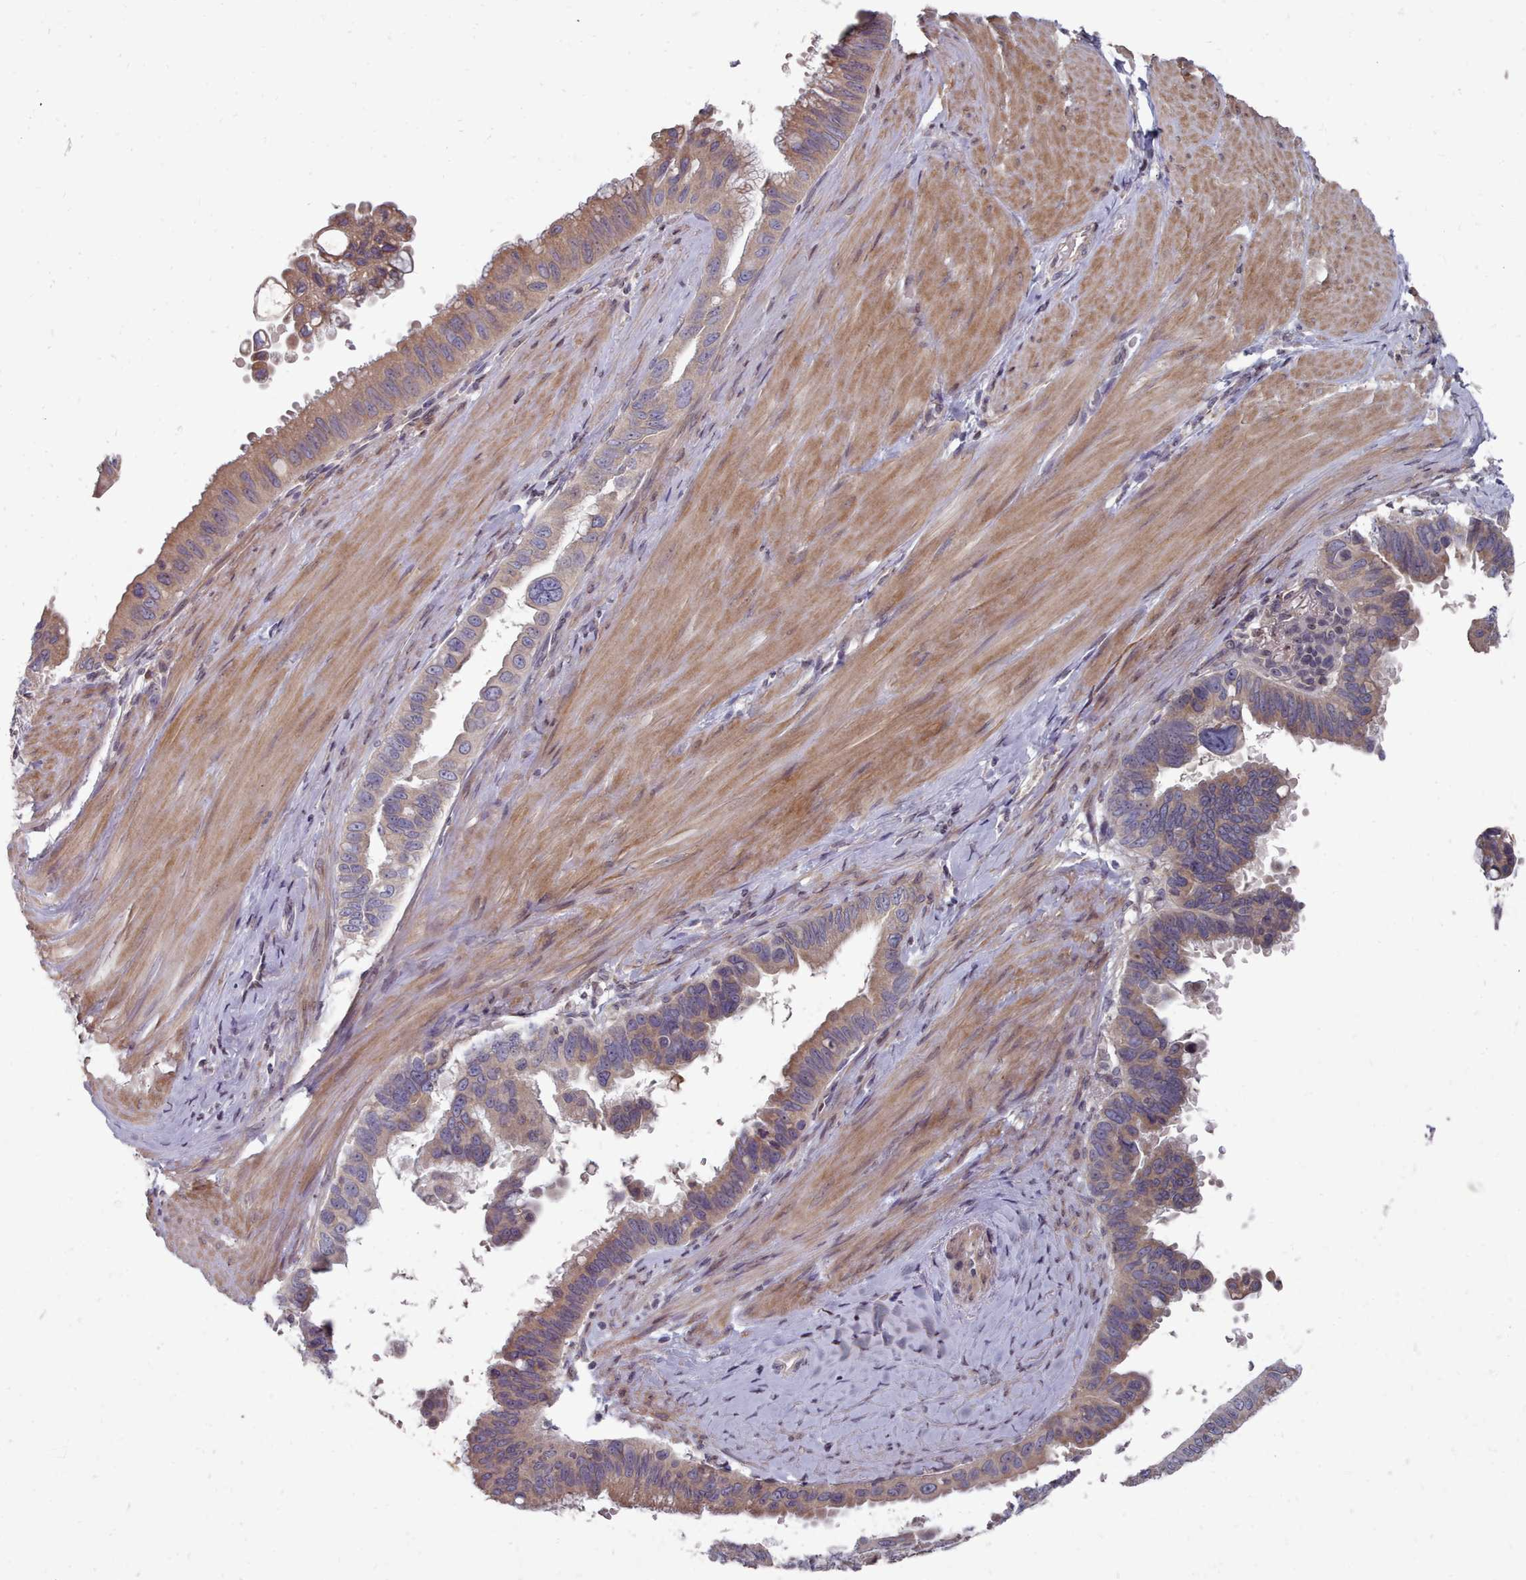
{"staining": {"intensity": "moderate", "quantity": ">75%", "location": "cytoplasmic/membranous"}, "tissue": "pancreatic cancer", "cell_type": "Tumor cells", "image_type": "cancer", "snomed": [{"axis": "morphology", "description": "Inflammation, NOS"}, {"axis": "morphology", "description": "Adenocarcinoma, NOS"}, {"axis": "topography", "description": "Pancreas"}], "caption": "Protein staining of adenocarcinoma (pancreatic) tissue shows moderate cytoplasmic/membranous positivity in about >75% of tumor cells.", "gene": "ACKR3", "patient": {"sex": "female", "age": 56}}